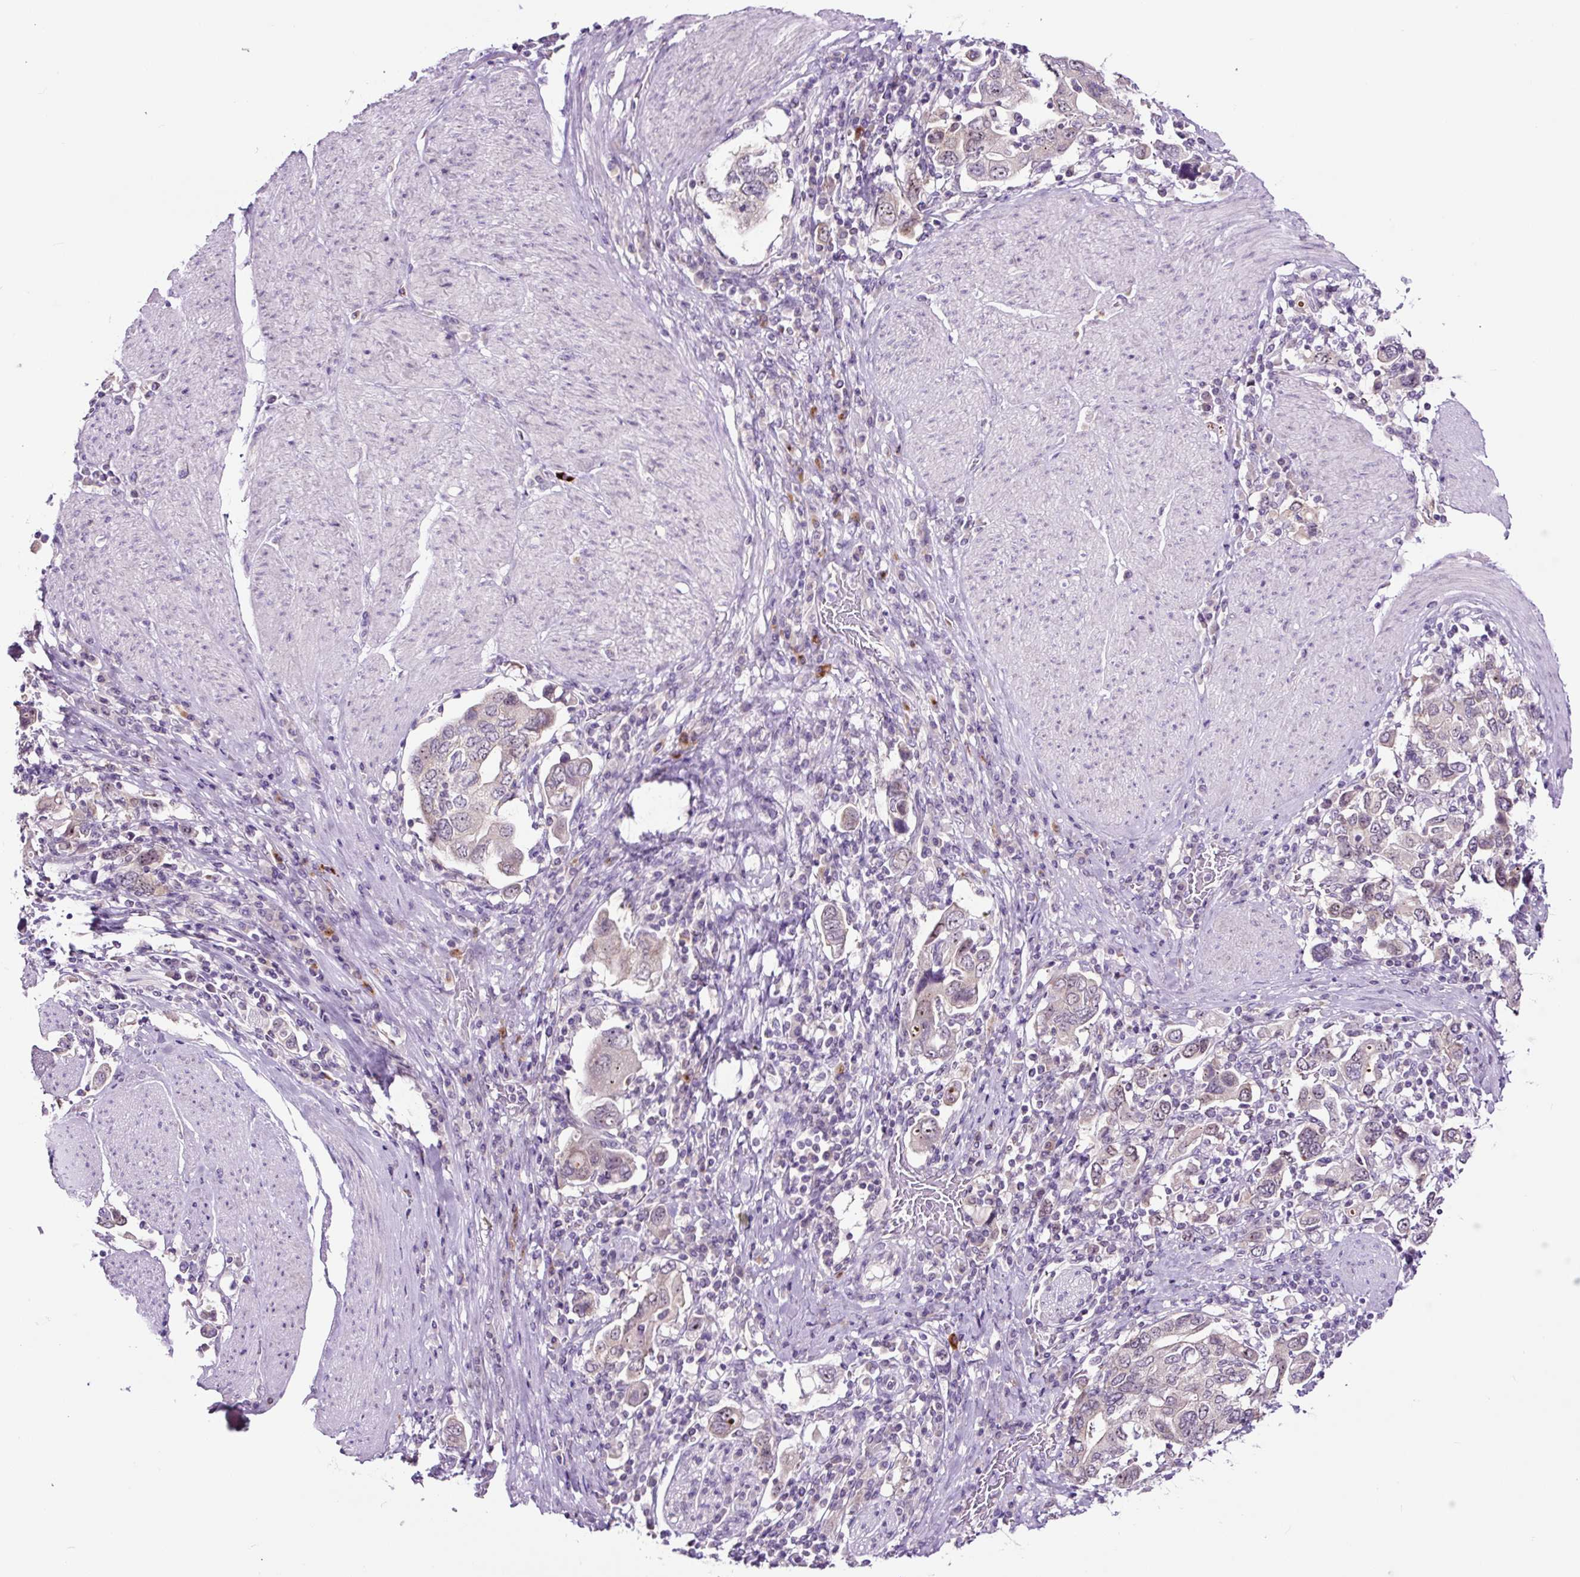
{"staining": {"intensity": "weak", "quantity": "<25%", "location": "nuclear"}, "tissue": "stomach cancer", "cell_type": "Tumor cells", "image_type": "cancer", "snomed": [{"axis": "morphology", "description": "Adenocarcinoma, NOS"}, {"axis": "topography", "description": "Stomach, upper"}, {"axis": "topography", "description": "Stomach"}], "caption": "Immunohistochemistry histopathology image of neoplastic tissue: human stomach cancer (adenocarcinoma) stained with DAB displays no significant protein staining in tumor cells.", "gene": "NOM1", "patient": {"sex": "male", "age": 62}}